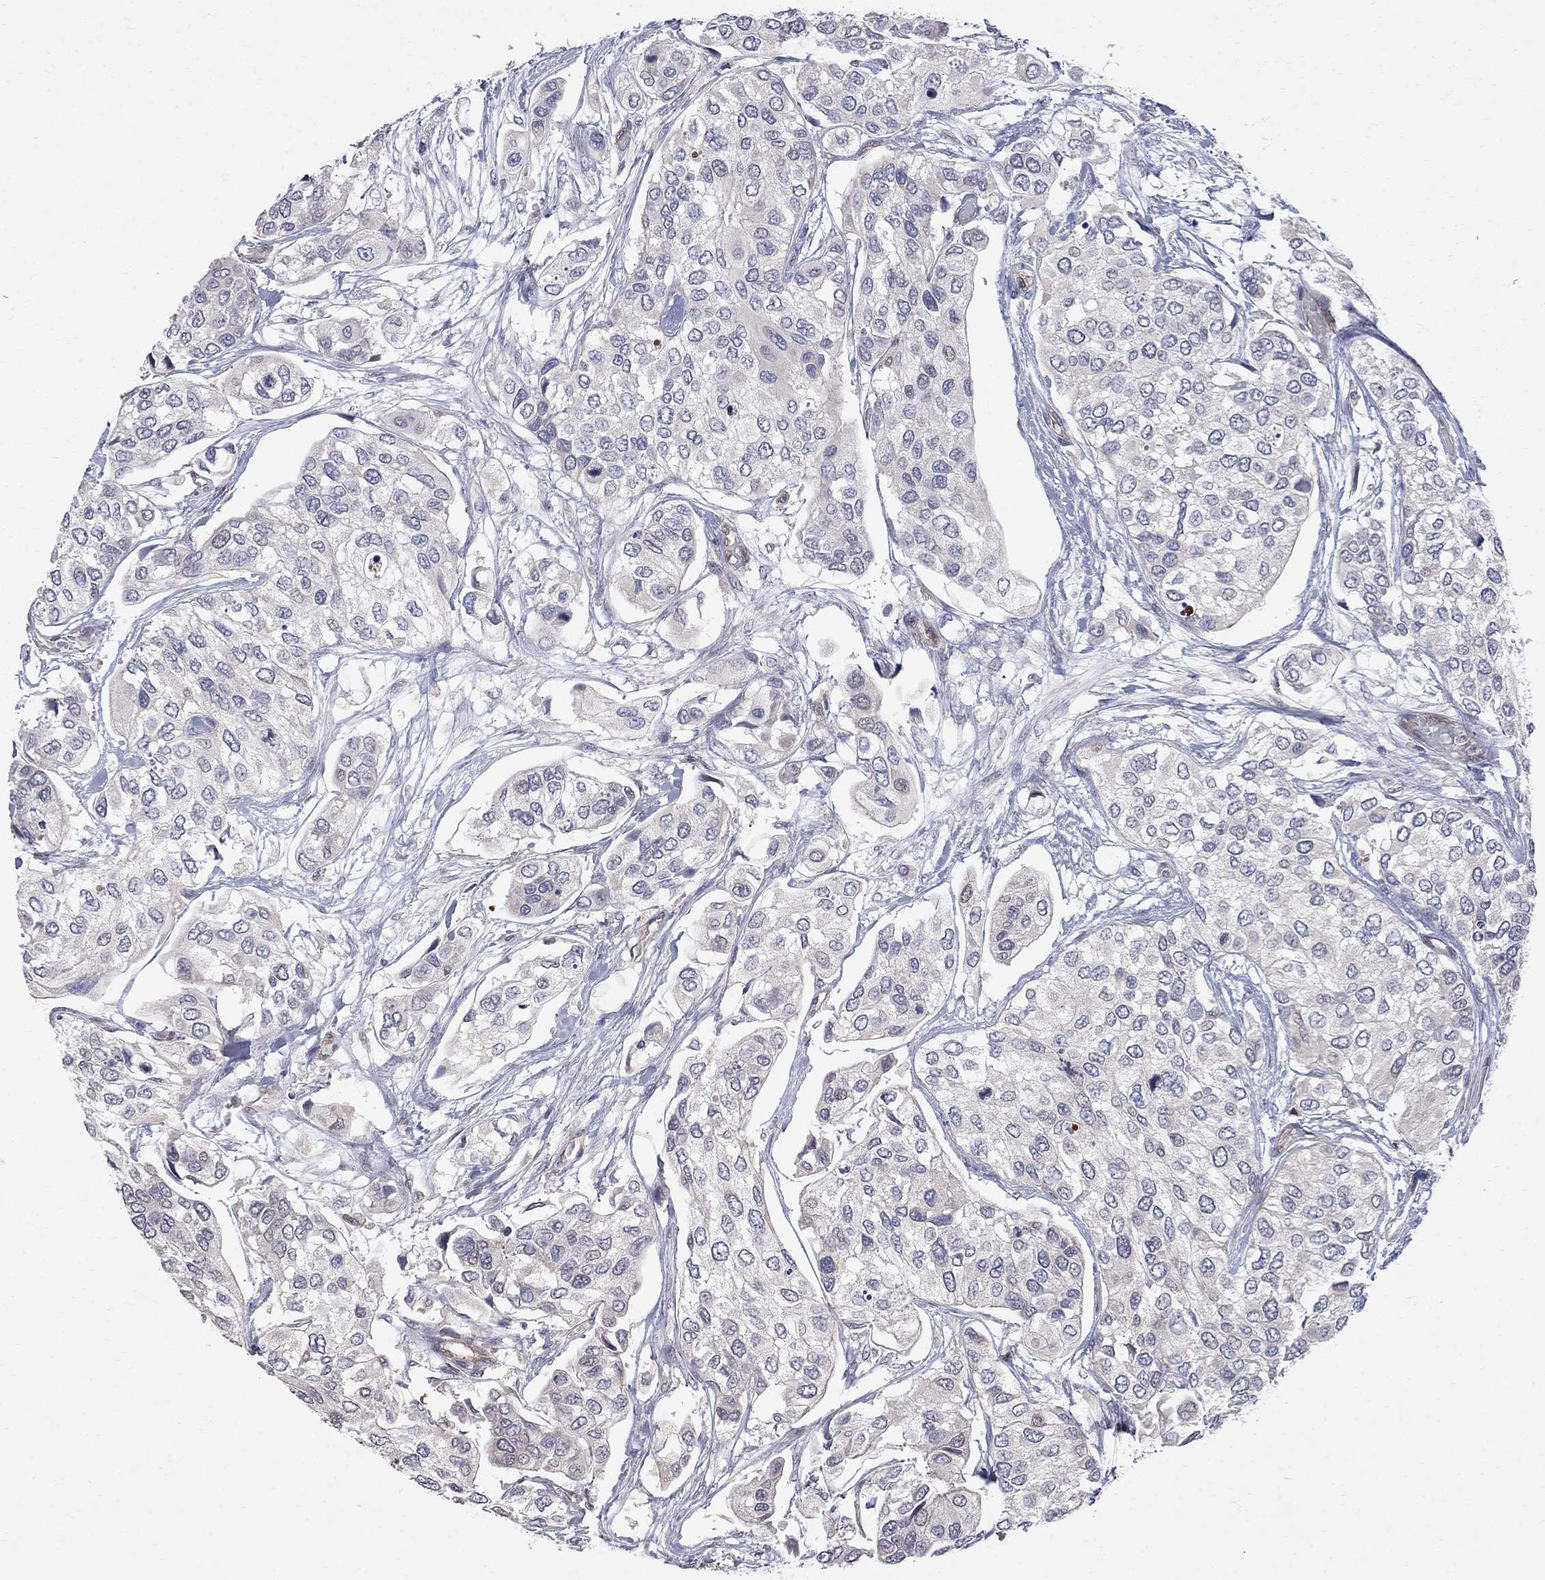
{"staining": {"intensity": "negative", "quantity": "none", "location": "none"}, "tissue": "urothelial cancer", "cell_type": "Tumor cells", "image_type": "cancer", "snomed": [{"axis": "morphology", "description": "Urothelial carcinoma, High grade"}, {"axis": "topography", "description": "Urinary bladder"}], "caption": "Urothelial cancer stained for a protein using immunohistochemistry (IHC) exhibits no expression tumor cells.", "gene": "ABI3", "patient": {"sex": "male", "age": 77}}